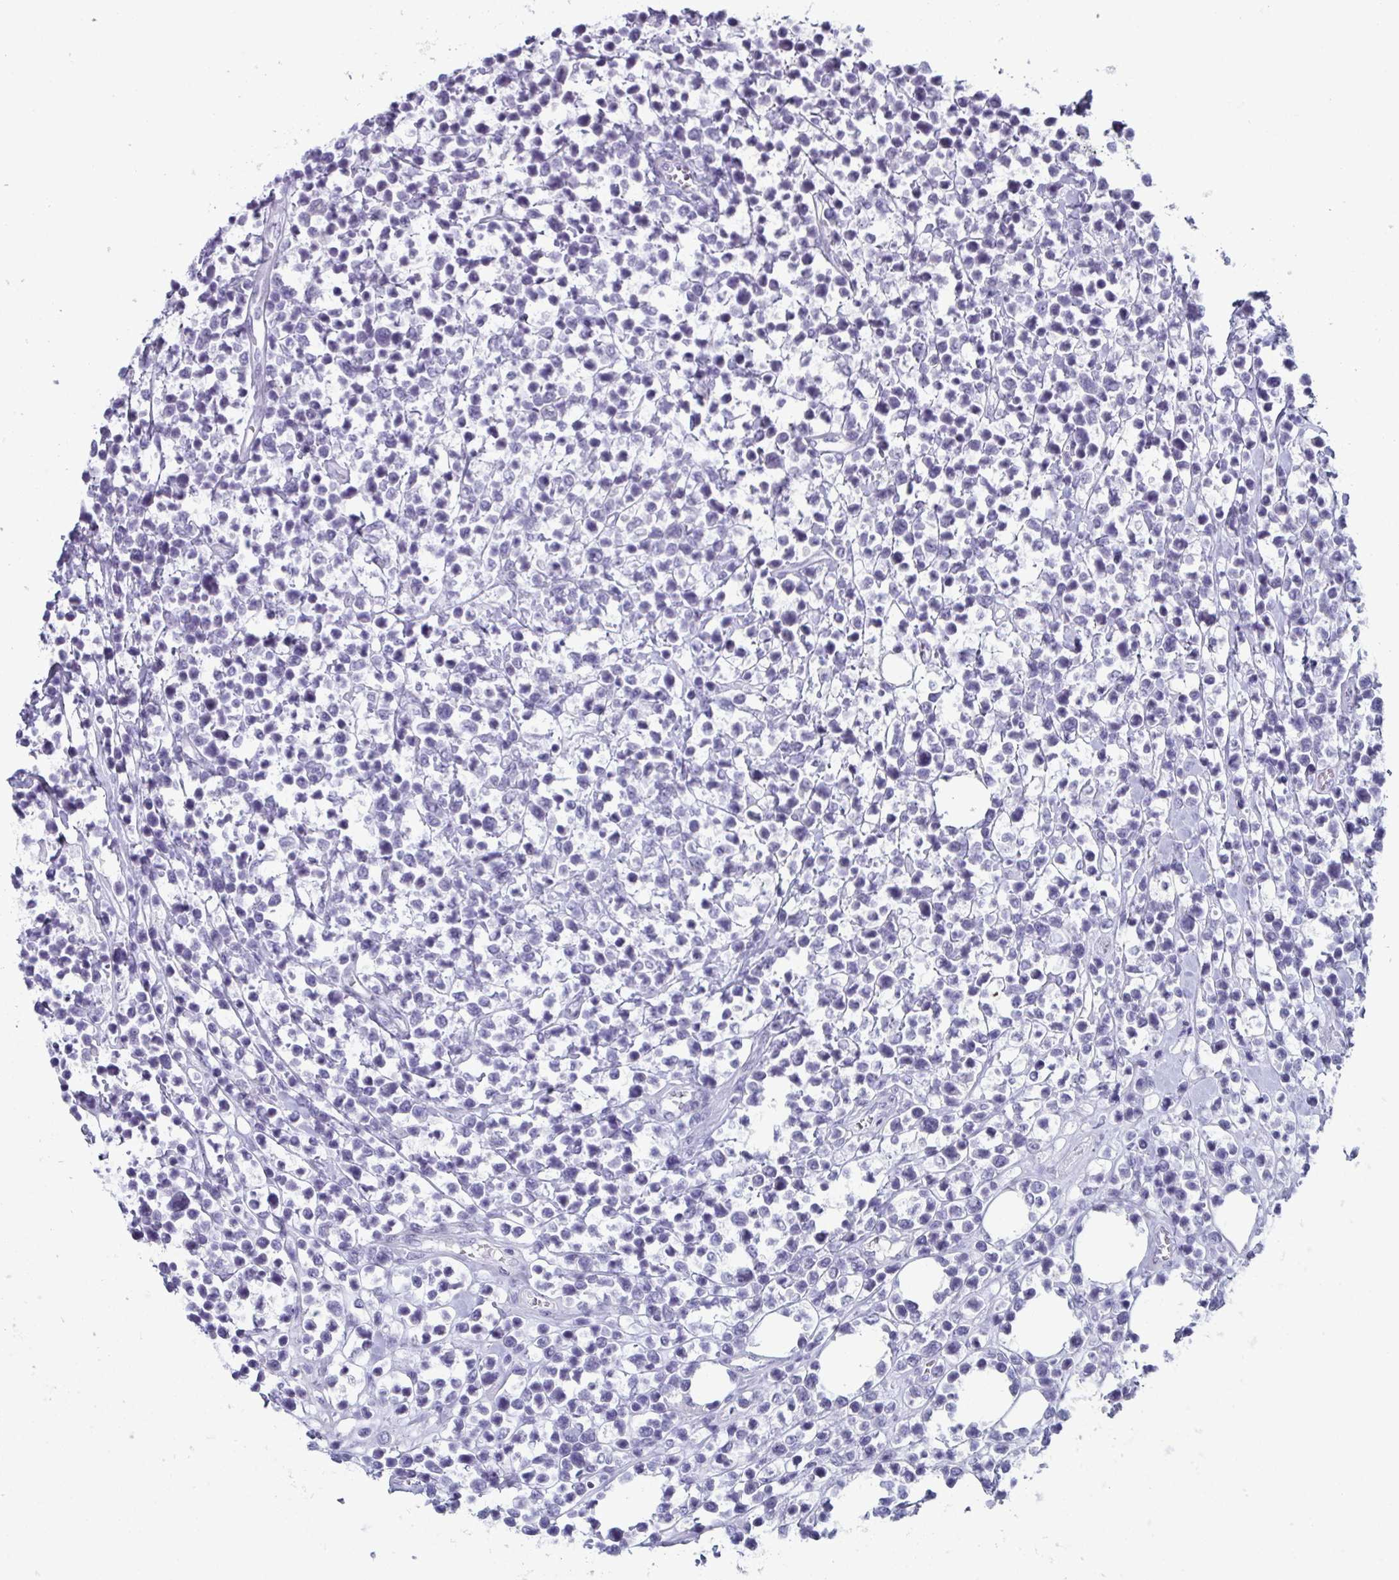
{"staining": {"intensity": "negative", "quantity": "none", "location": "none"}, "tissue": "lymphoma", "cell_type": "Tumor cells", "image_type": "cancer", "snomed": [{"axis": "morphology", "description": "Malignant lymphoma, non-Hodgkin's type, High grade"}, {"axis": "topography", "description": "Soft tissue"}], "caption": "Tumor cells are negative for brown protein staining in lymphoma.", "gene": "VSIG10L", "patient": {"sex": "female", "age": 56}}